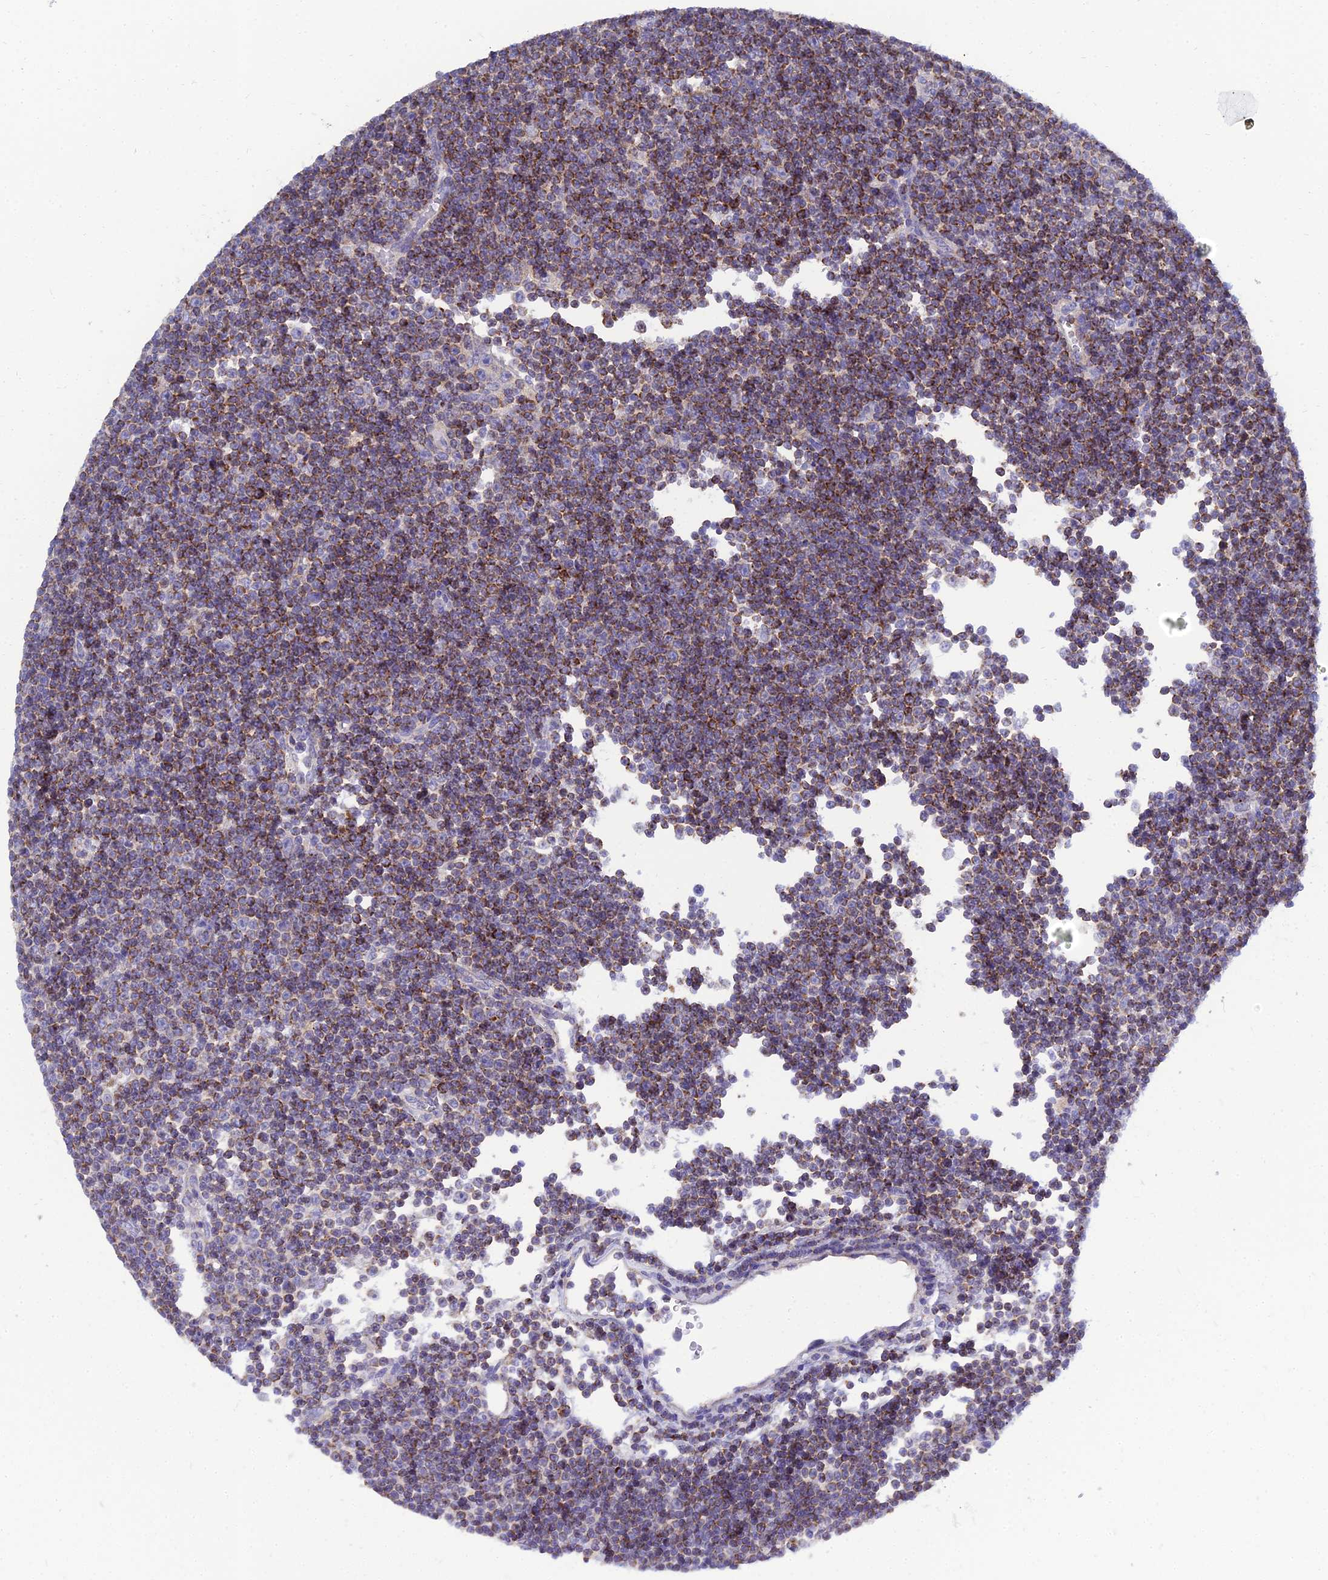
{"staining": {"intensity": "moderate", "quantity": ">75%", "location": "cytoplasmic/membranous"}, "tissue": "lymphoma", "cell_type": "Tumor cells", "image_type": "cancer", "snomed": [{"axis": "morphology", "description": "Malignant lymphoma, non-Hodgkin's type, Low grade"}, {"axis": "topography", "description": "Lymph node"}], "caption": "Immunohistochemistry (IHC) photomicrograph of lymphoma stained for a protein (brown), which reveals medium levels of moderate cytoplasmic/membranous positivity in about >75% of tumor cells.", "gene": "NPY", "patient": {"sex": "female", "age": 67}}